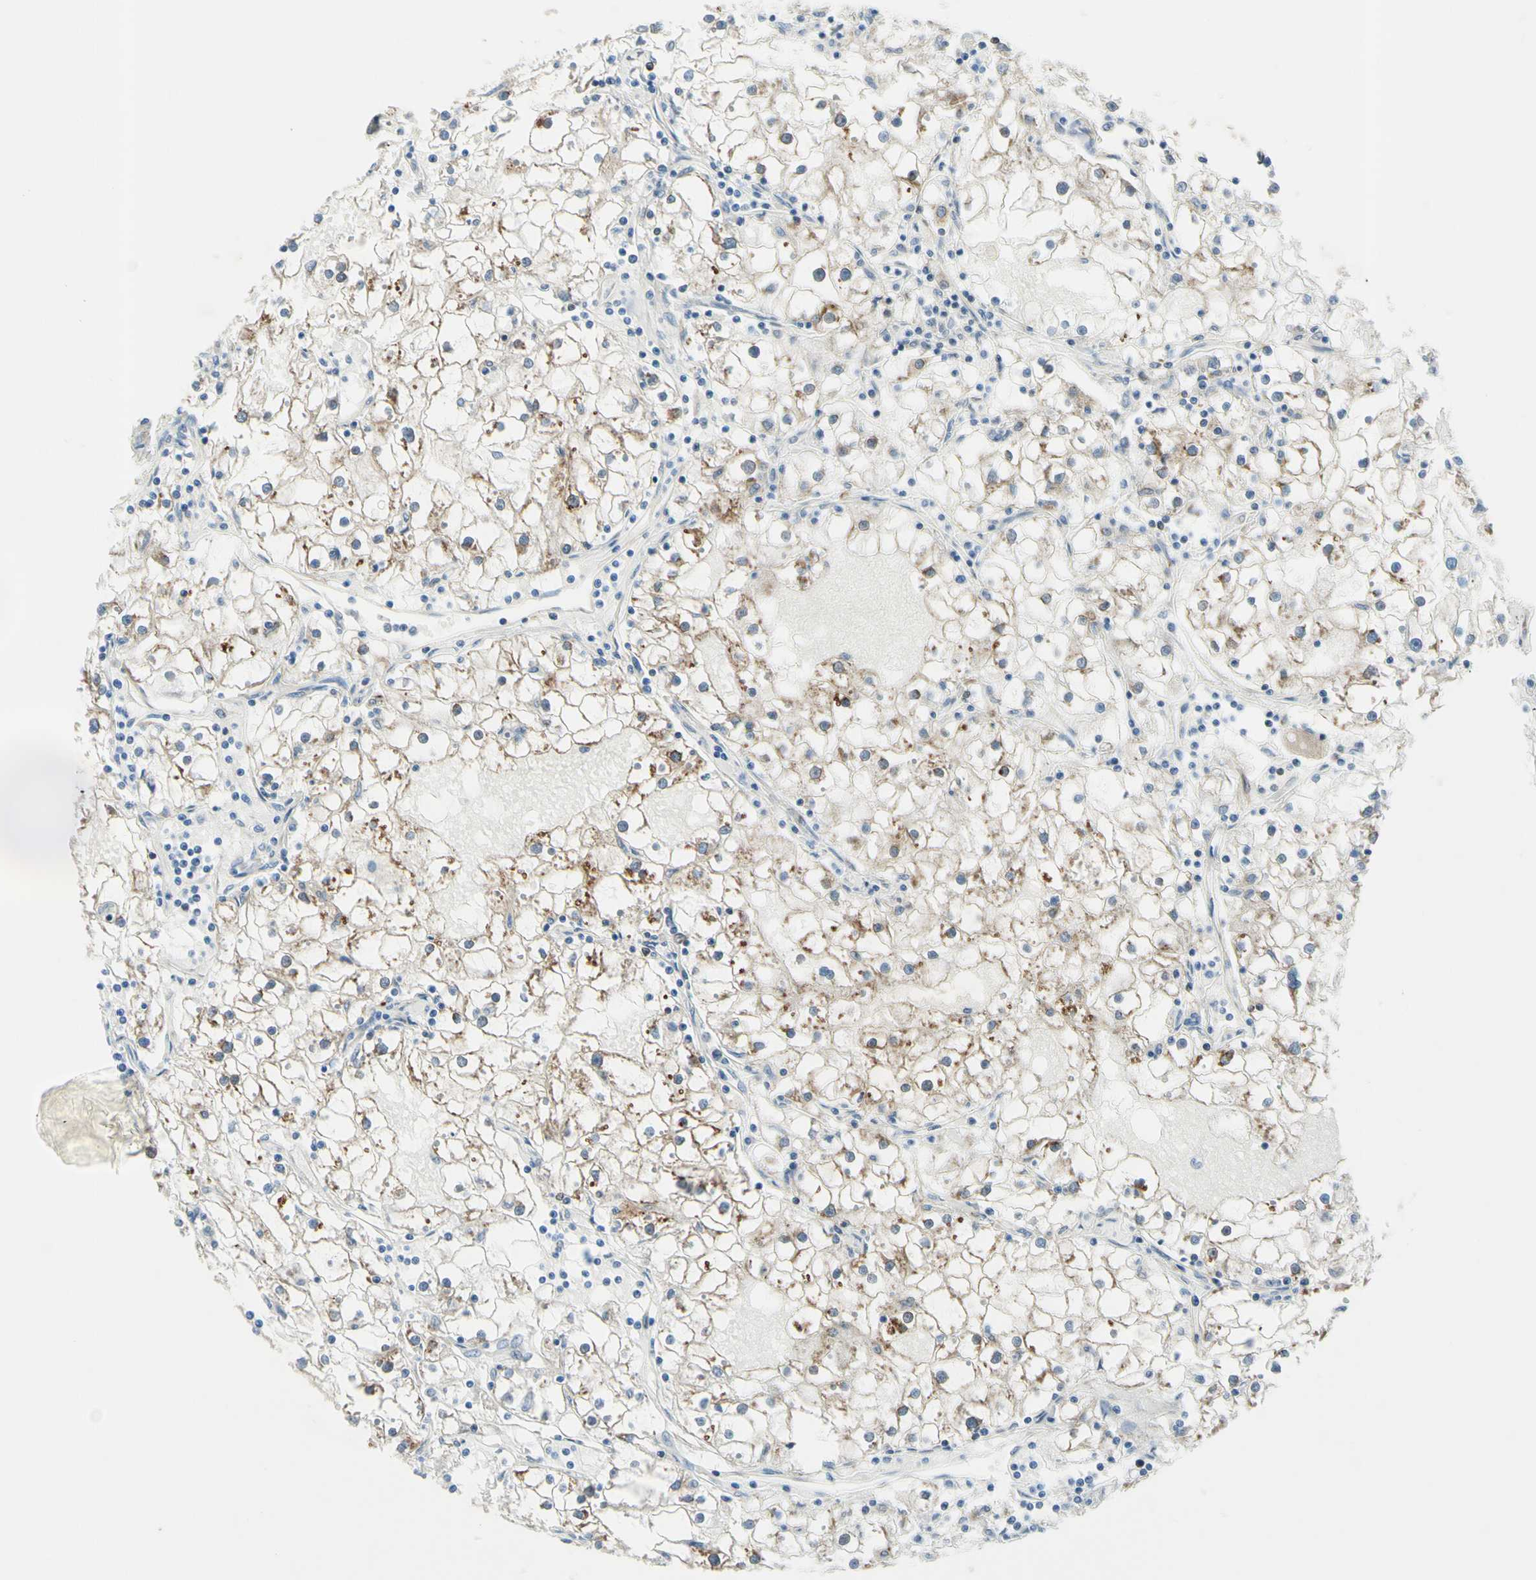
{"staining": {"intensity": "weak", "quantity": "25%-75%", "location": "cytoplasmic/membranous"}, "tissue": "renal cancer", "cell_type": "Tumor cells", "image_type": "cancer", "snomed": [{"axis": "morphology", "description": "Adenocarcinoma, NOS"}, {"axis": "topography", "description": "Kidney"}], "caption": "Renal adenocarcinoma stained for a protein demonstrates weak cytoplasmic/membranous positivity in tumor cells. The protein of interest is shown in brown color, while the nuclei are stained blue.", "gene": "TRAF2", "patient": {"sex": "male", "age": 56}}